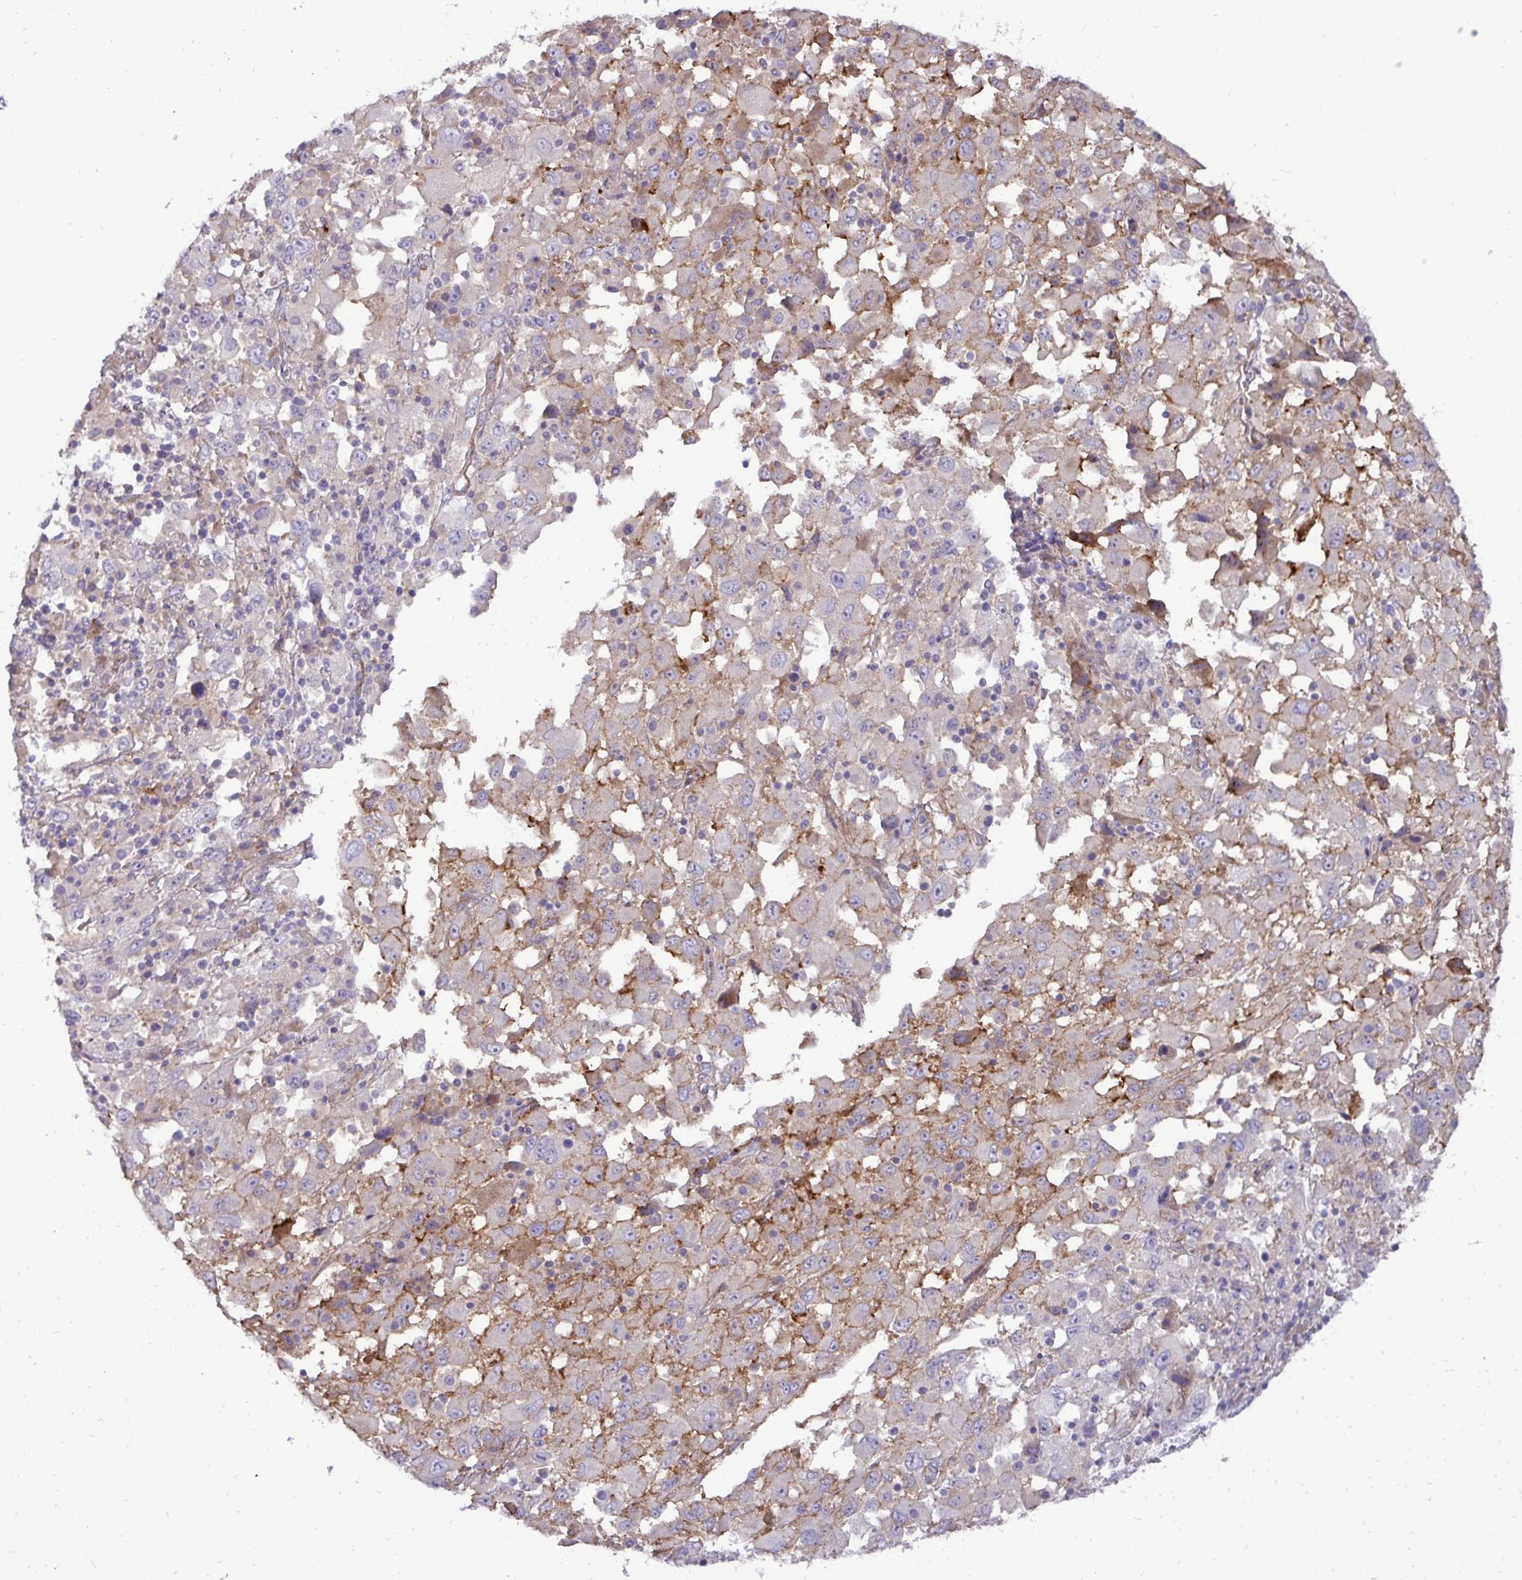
{"staining": {"intensity": "moderate", "quantity": "25%-75%", "location": "cytoplasmic/membranous"}, "tissue": "melanoma", "cell_type": "Tumor cells", "image_type": "cancer", "snomed": [{"axis": "morphology", "description": "Malignant melanoma, Metastatic site"}, {"axis": "topography", "description": "Soft tissue"}], "caption": "The immunohistochemical stain labels moderate cytoplasmic/membranous staining in tumor cells of malignant melanoma (metastatic site) tissue. (Brightfield microscopy of DAB IHC at high magnification).", "gene": "SH2D1B", "patient": {"sex": "male", "age": 50}}